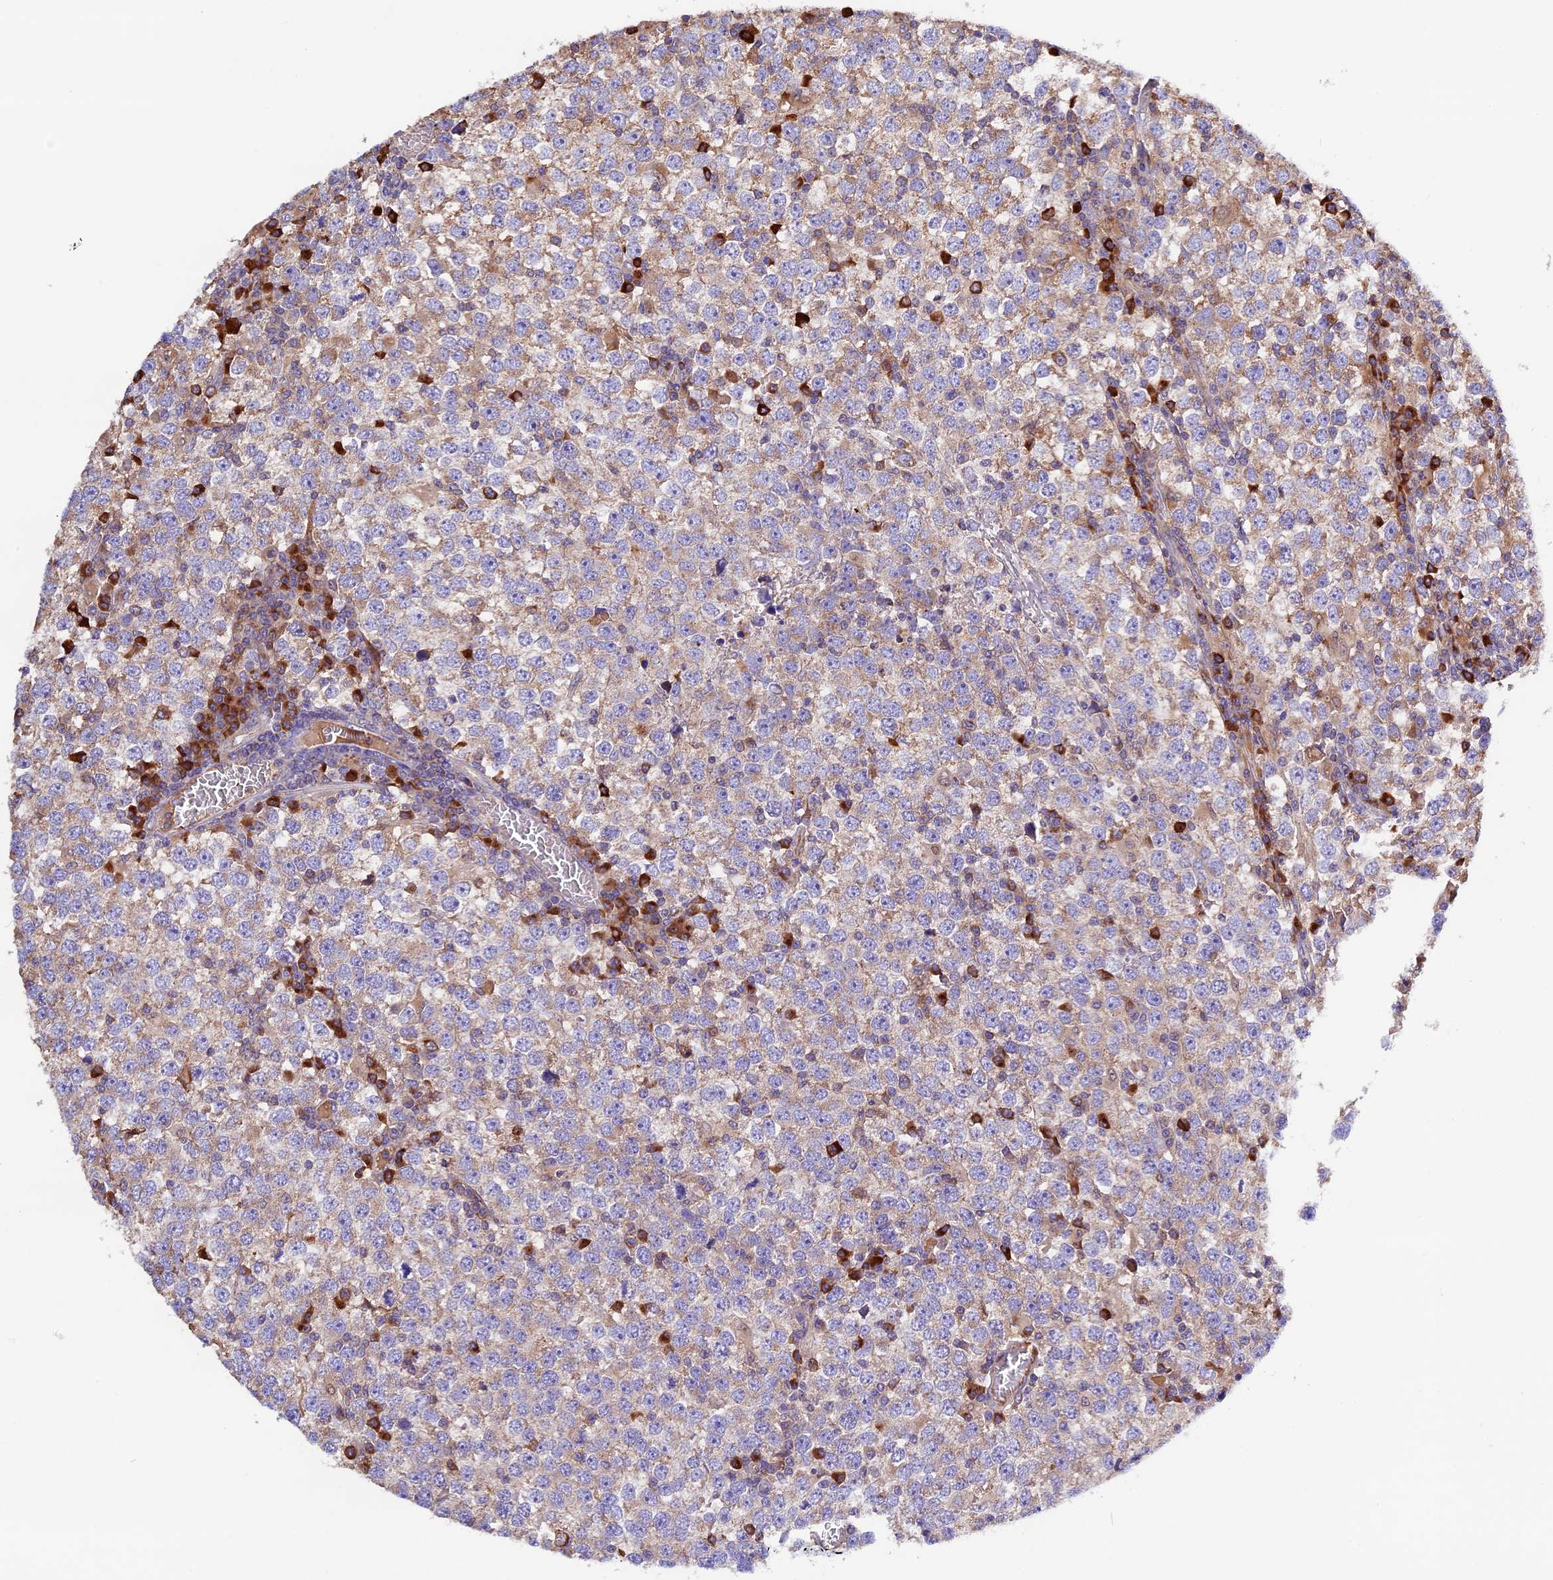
{"staining": {"intensity": "weak", "quantity": ">75%", "location": "cytoplasmic/membranous"}, "tissue": "testis cancer", "cell_type": "Tumor cells", "image_type": "cancer", "snomed": [{"axis": "morphology", "description": "Seminoma, NOS"}, {"axis": "topography", "description": "Testis"}], "caption": "Protein staining reveals weak cytoplasmic/membranous staining in approximately >75% of tumor cells in testis seminoma. (DAB IHC, brown staining for protein, blue staining for nuclei).", "gene": "METTL22", "patient": {"sex": "male", "age": 65}}